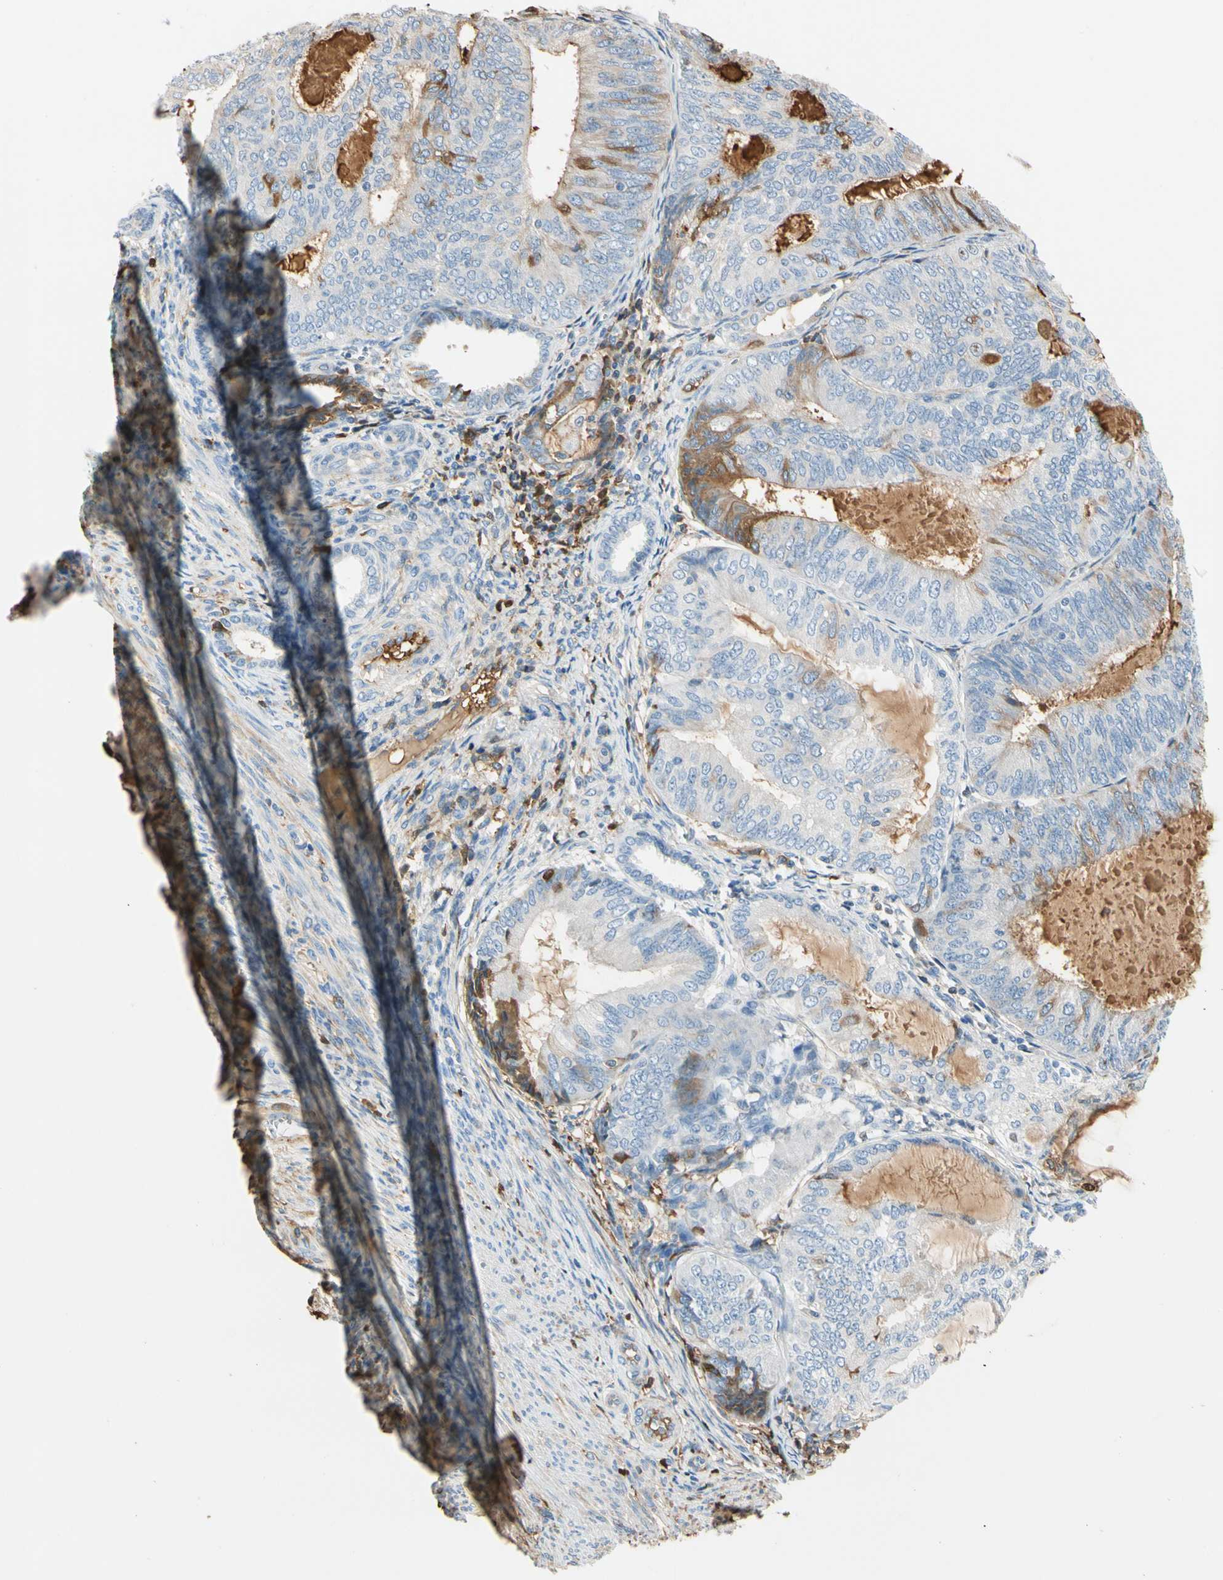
{"staining": {"intensity": "moderate", "quantity": "<25%", "location": "cytoplasmic/membranous"}, "tissue": "endometrial cancer", "cell_type": "Tumor cells", "image_type": "cancer", "snomed": [{"axis": "morphology", "description": "Adenocarcinoma, NOS"}, {"axis": "topography", "description": "Endometrium"}], "caption": "Immunohistochemistry staining of endometrial cancer, which exhibits low levels of moderate cytoplasmic/membranous expression in approximately <25% of tumor cells indicating moderate cytoplasmic/membranous protein expression. The staining was performed using DAB (brown) for protein detection and nuclei were counterstained in hematoxylin (blue).", "gene": "LAMB3", "patient": {"sex": "female", "age": 81}}